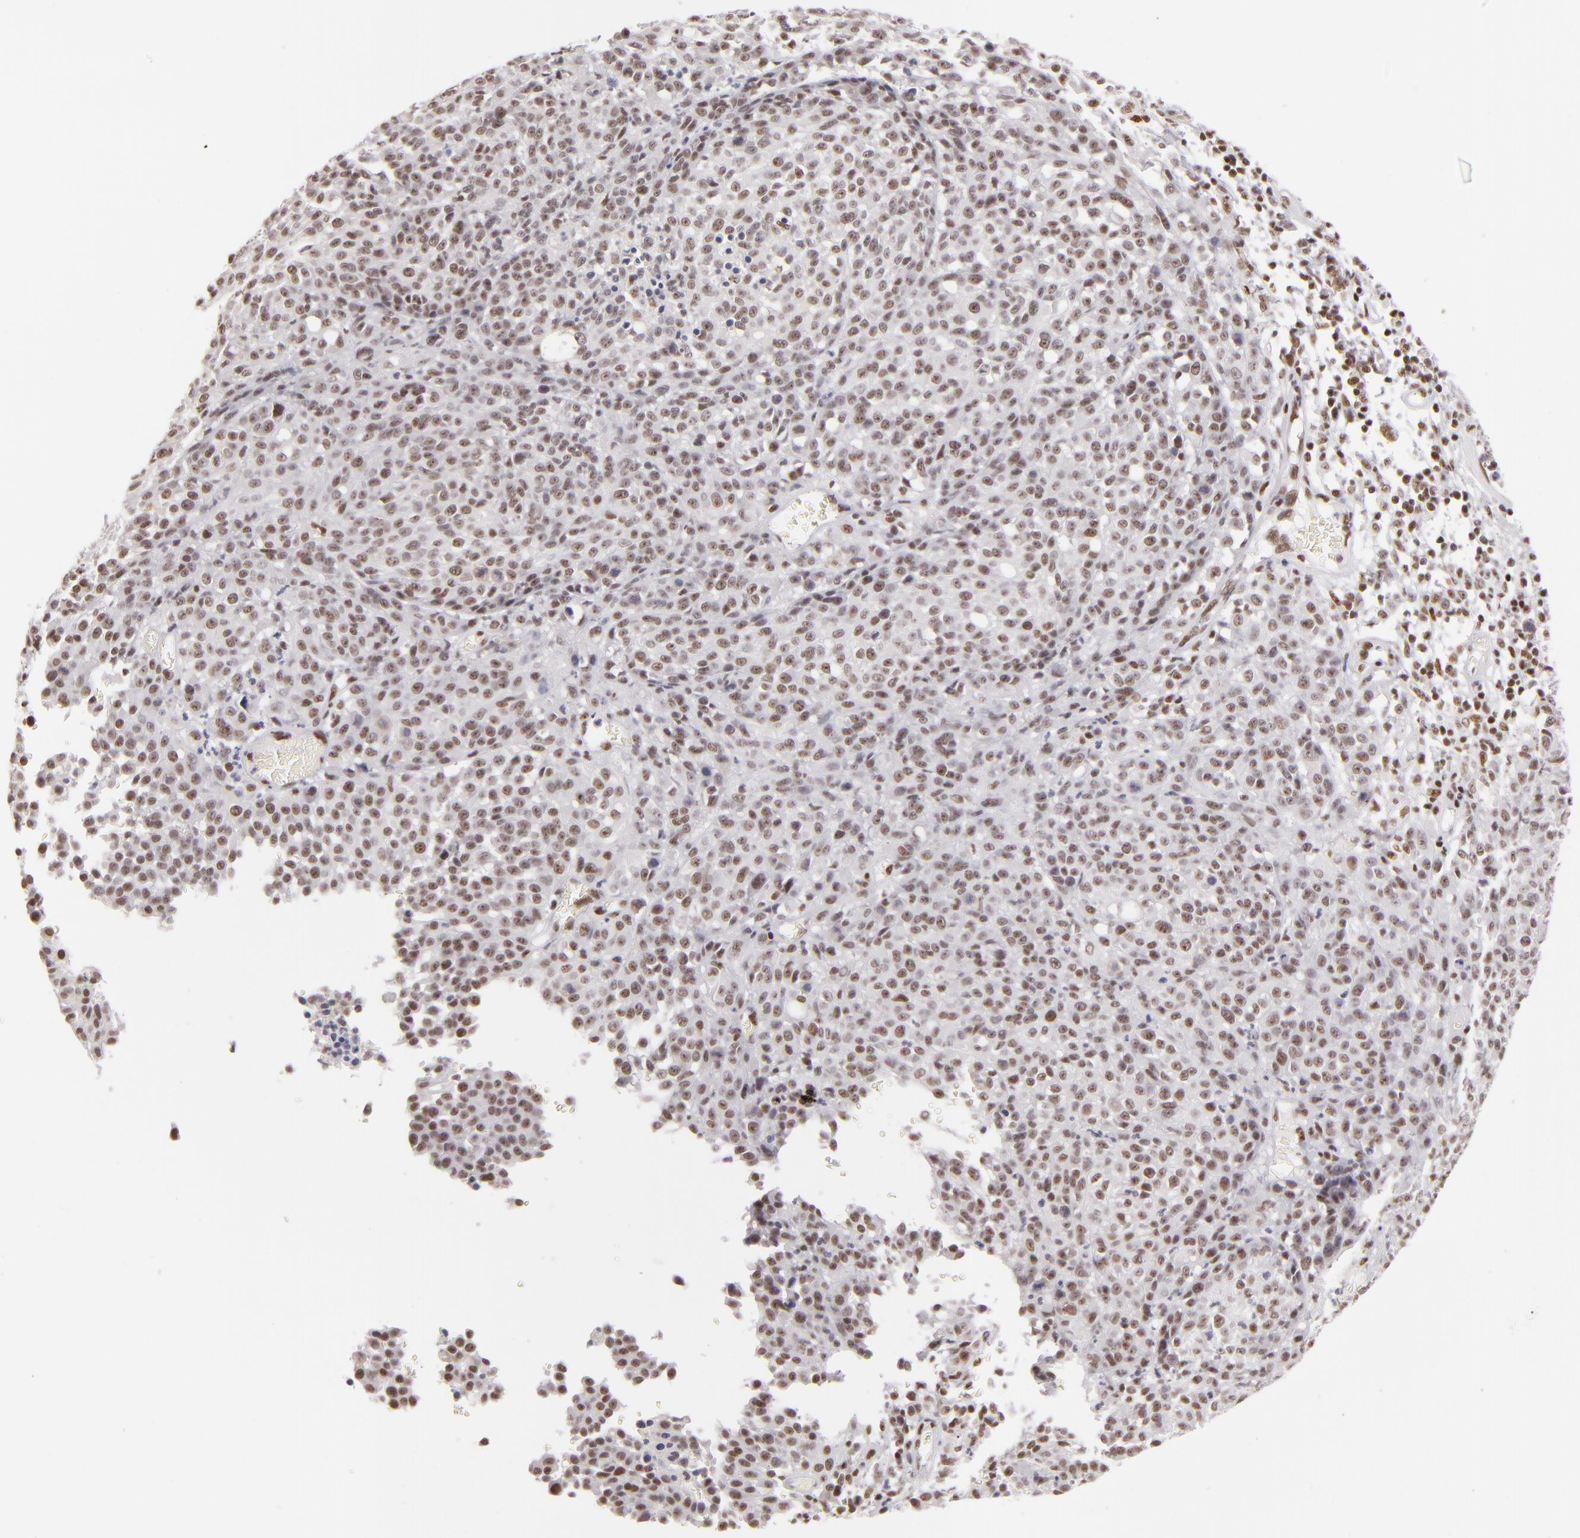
{"staining": {"intensity": "moderate", "quantity": ">75%", "location": "nuclear"}, "tissue": "melanoma", "cell_type": "Tumor cells", "image_type": "cancer", "snomed": [{"axis": "morphology", "description": "Malignant melanoma, NOS"}, {"axis": "topography", "description": "Skin"}], "caption": "Immunohistochemical staining of human melanoma reveals moderate nuclear protein expression in about >75% of tumor cells.", "gene": "DAXX", "patient": {"sex": "female", "age": 49}}